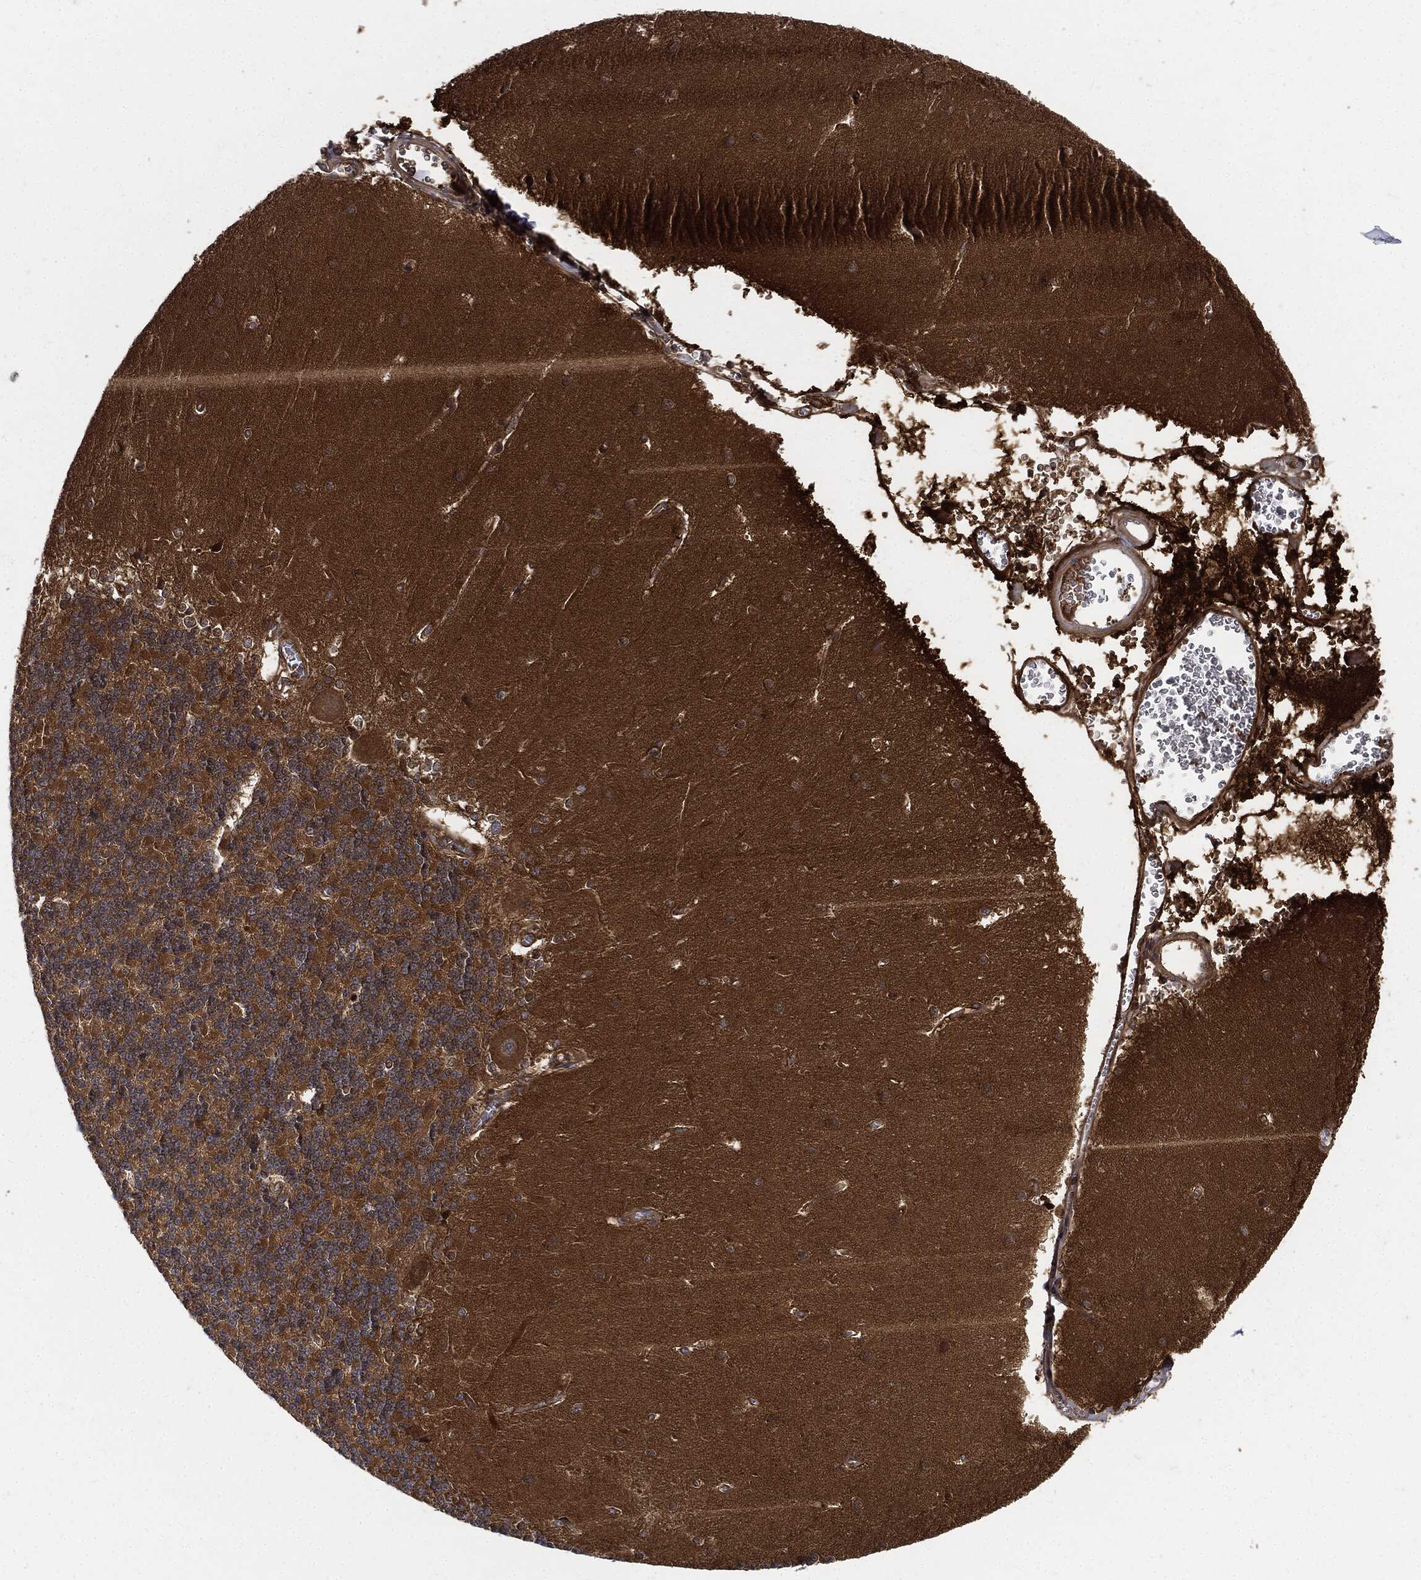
{"staining": {"intensity": "negative", "quantity": "none", "location": "none"}, "tissue": "cerebellum", "cell_type": "Cells in granular layer", "image_type": "normal", "snomed": [{"axis": "morphology", "description": "Normal tissue, NOS"}, {"axis": "topography", "description": "Cerebellum"}], "caption": "High power microscopy micrograph of an IHC histopathology image of unremarkable cerebellum, revealing no significant staining in cells in granular layer. The staining is performed using DAB brown chromogen with nuclei counter-stained in using hematoxylin.", "gene": "XPNPEP1", "patient": {"sex": "male", "age": 37}}